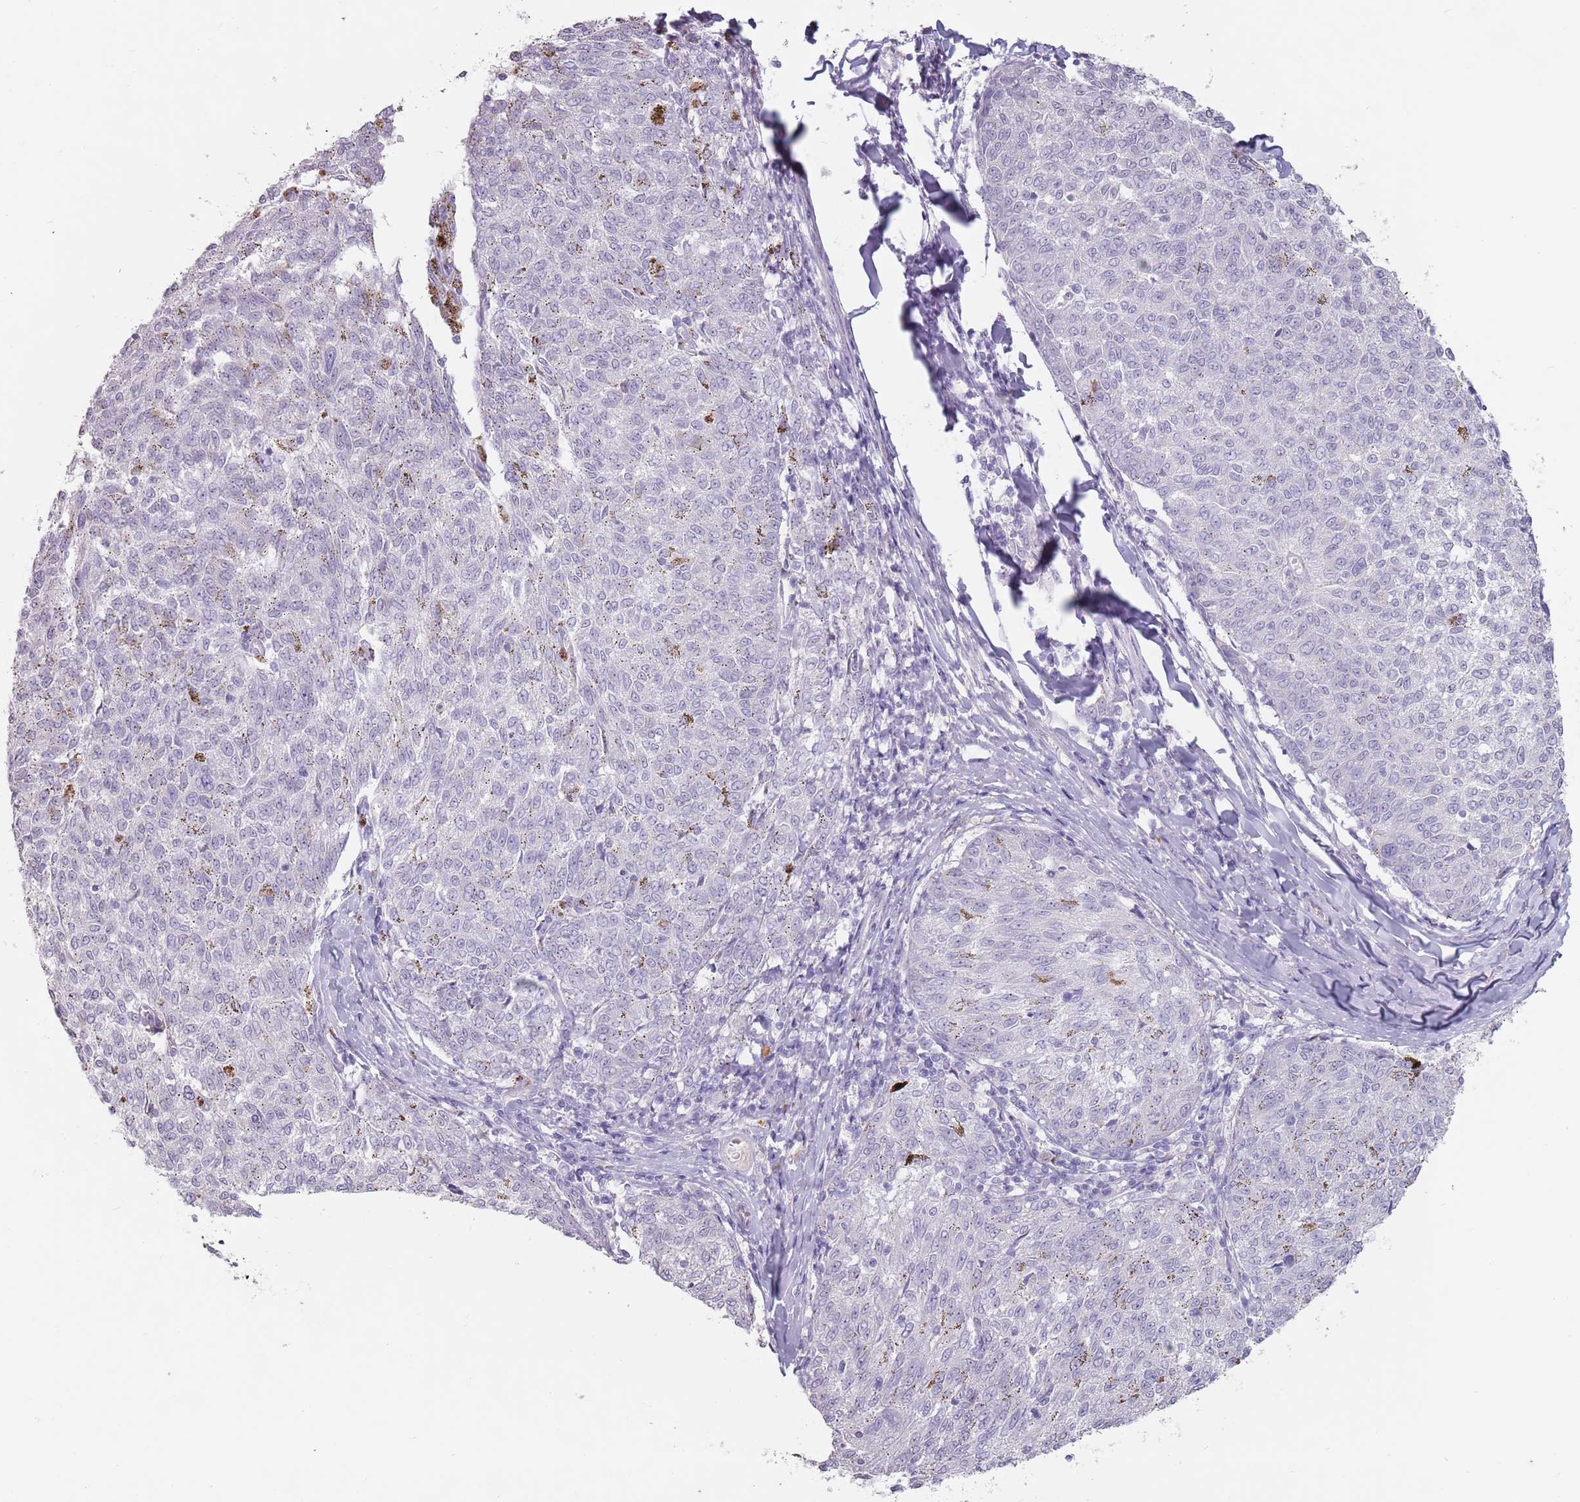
{"staining": {"intensity": "negative", "quantity": "none", "location": "none"}, "tissue": "melanoma", "cell_type": "Tumor cells", "image_type": "cancer", "snomed": [{"axis": "morphology", "description": "Malignant melanoma, NOS"}, {"axis": "topography", "description": "Skin"}], "caption": "The image exhibits no significant staining in tumor cells of melanoma.", "gene": "STYK1", "patient": {"sex": "female", "age": 72}}